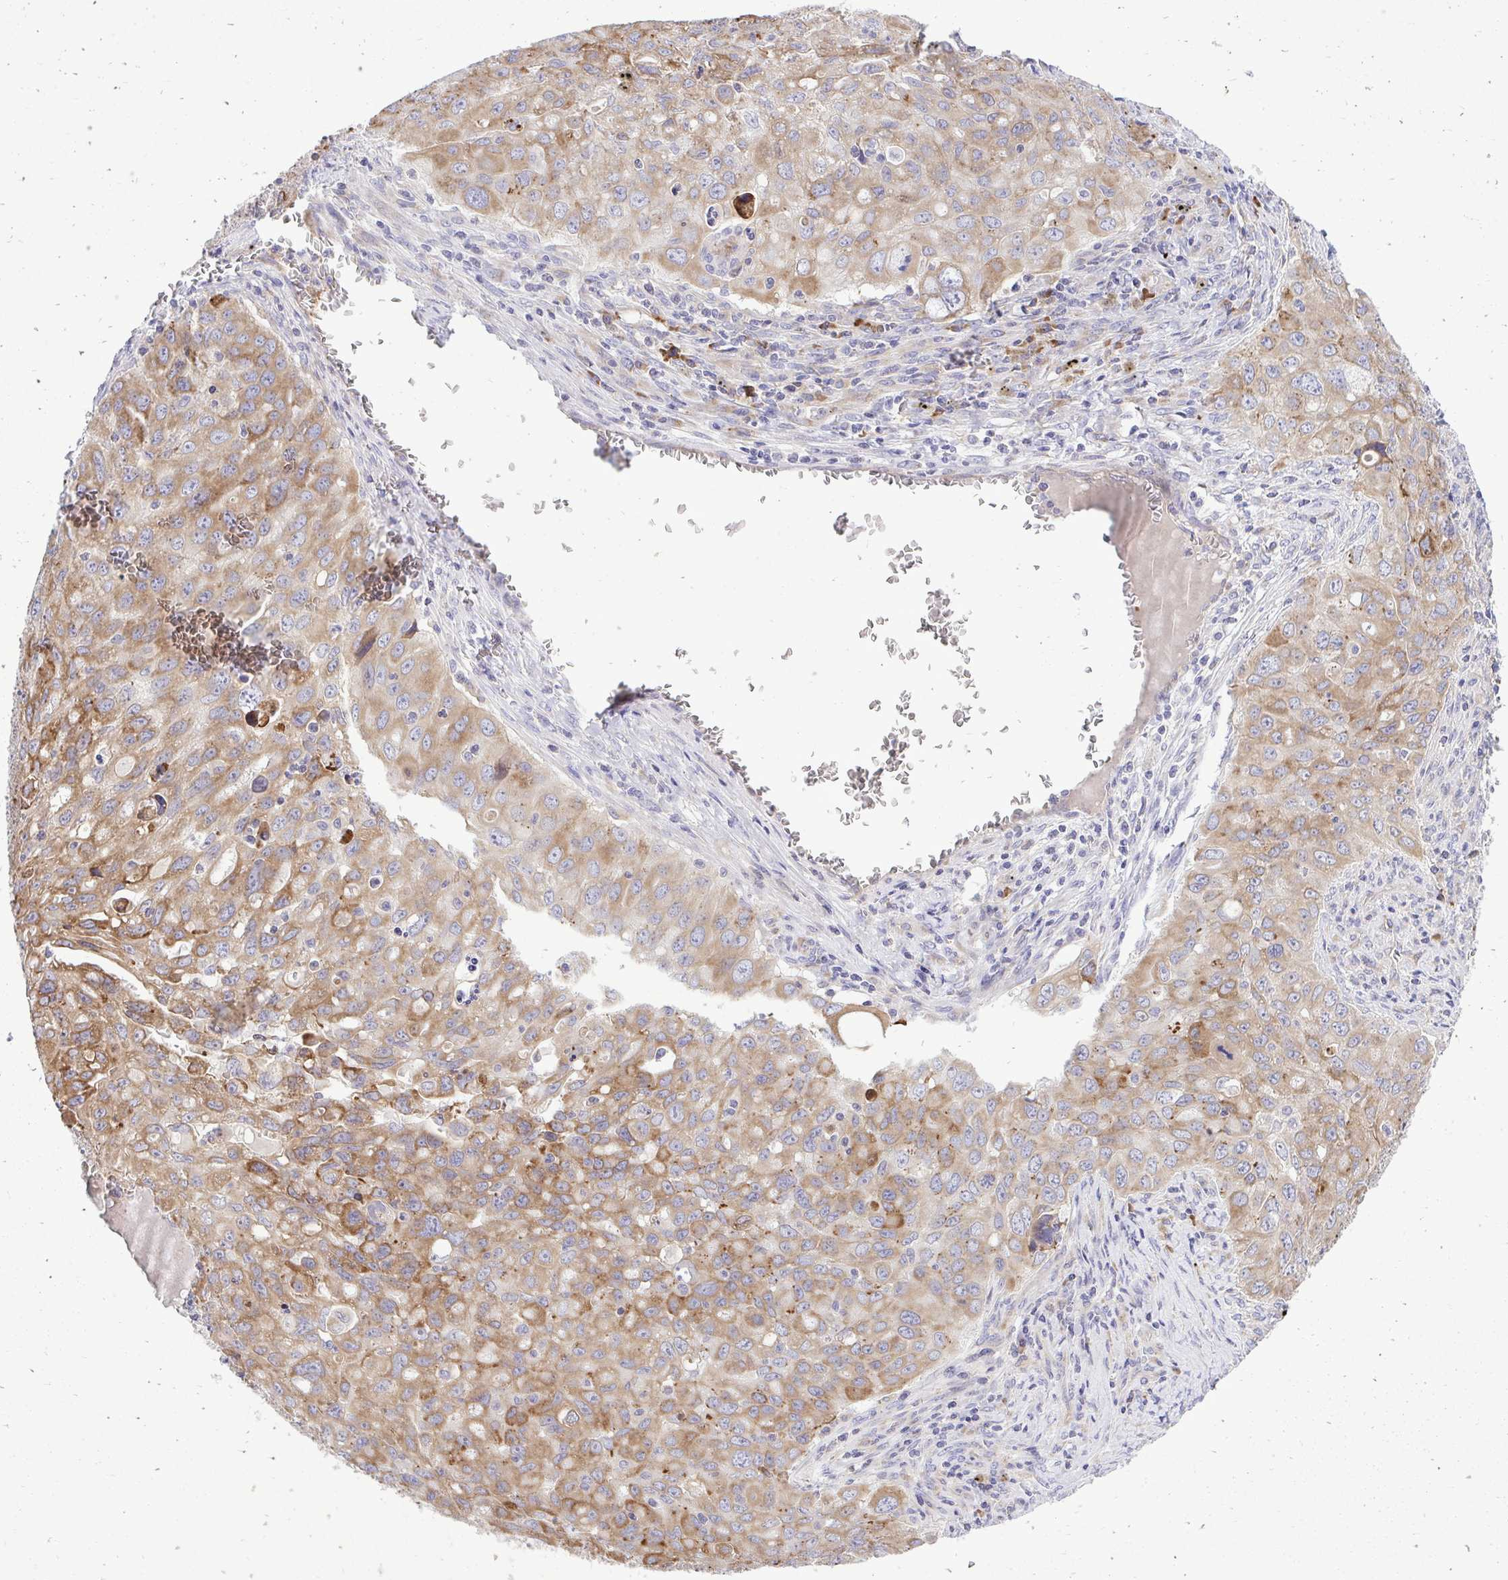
{"staining": {"intensity": "moderate", "quantity": ">75%", "location": "cytoplasmic/membranous"}, "tissue": "lung cancer", "cell_type": "Tumor cells", "image_type": "cancer", "snomed": [{"axis": "morphology", "description": "Adenocarcinoma, NOS"}, {"axis": "morphology", "description": "Adenocarcinoma, metastatic, NOS"}, {"axis": "topography", "description": "Lymph node"}, {"axis": "topography", "description": "Lung"}], "caption": "A medium amount of moderate cytoplasmic/membranous positivity is appreciated in approximately >75% of tumor cells in metastatic adenocarcinoma (lung) tissue.", "gene": "METTL9", "patient": {"sex": "female", "age": 42}}